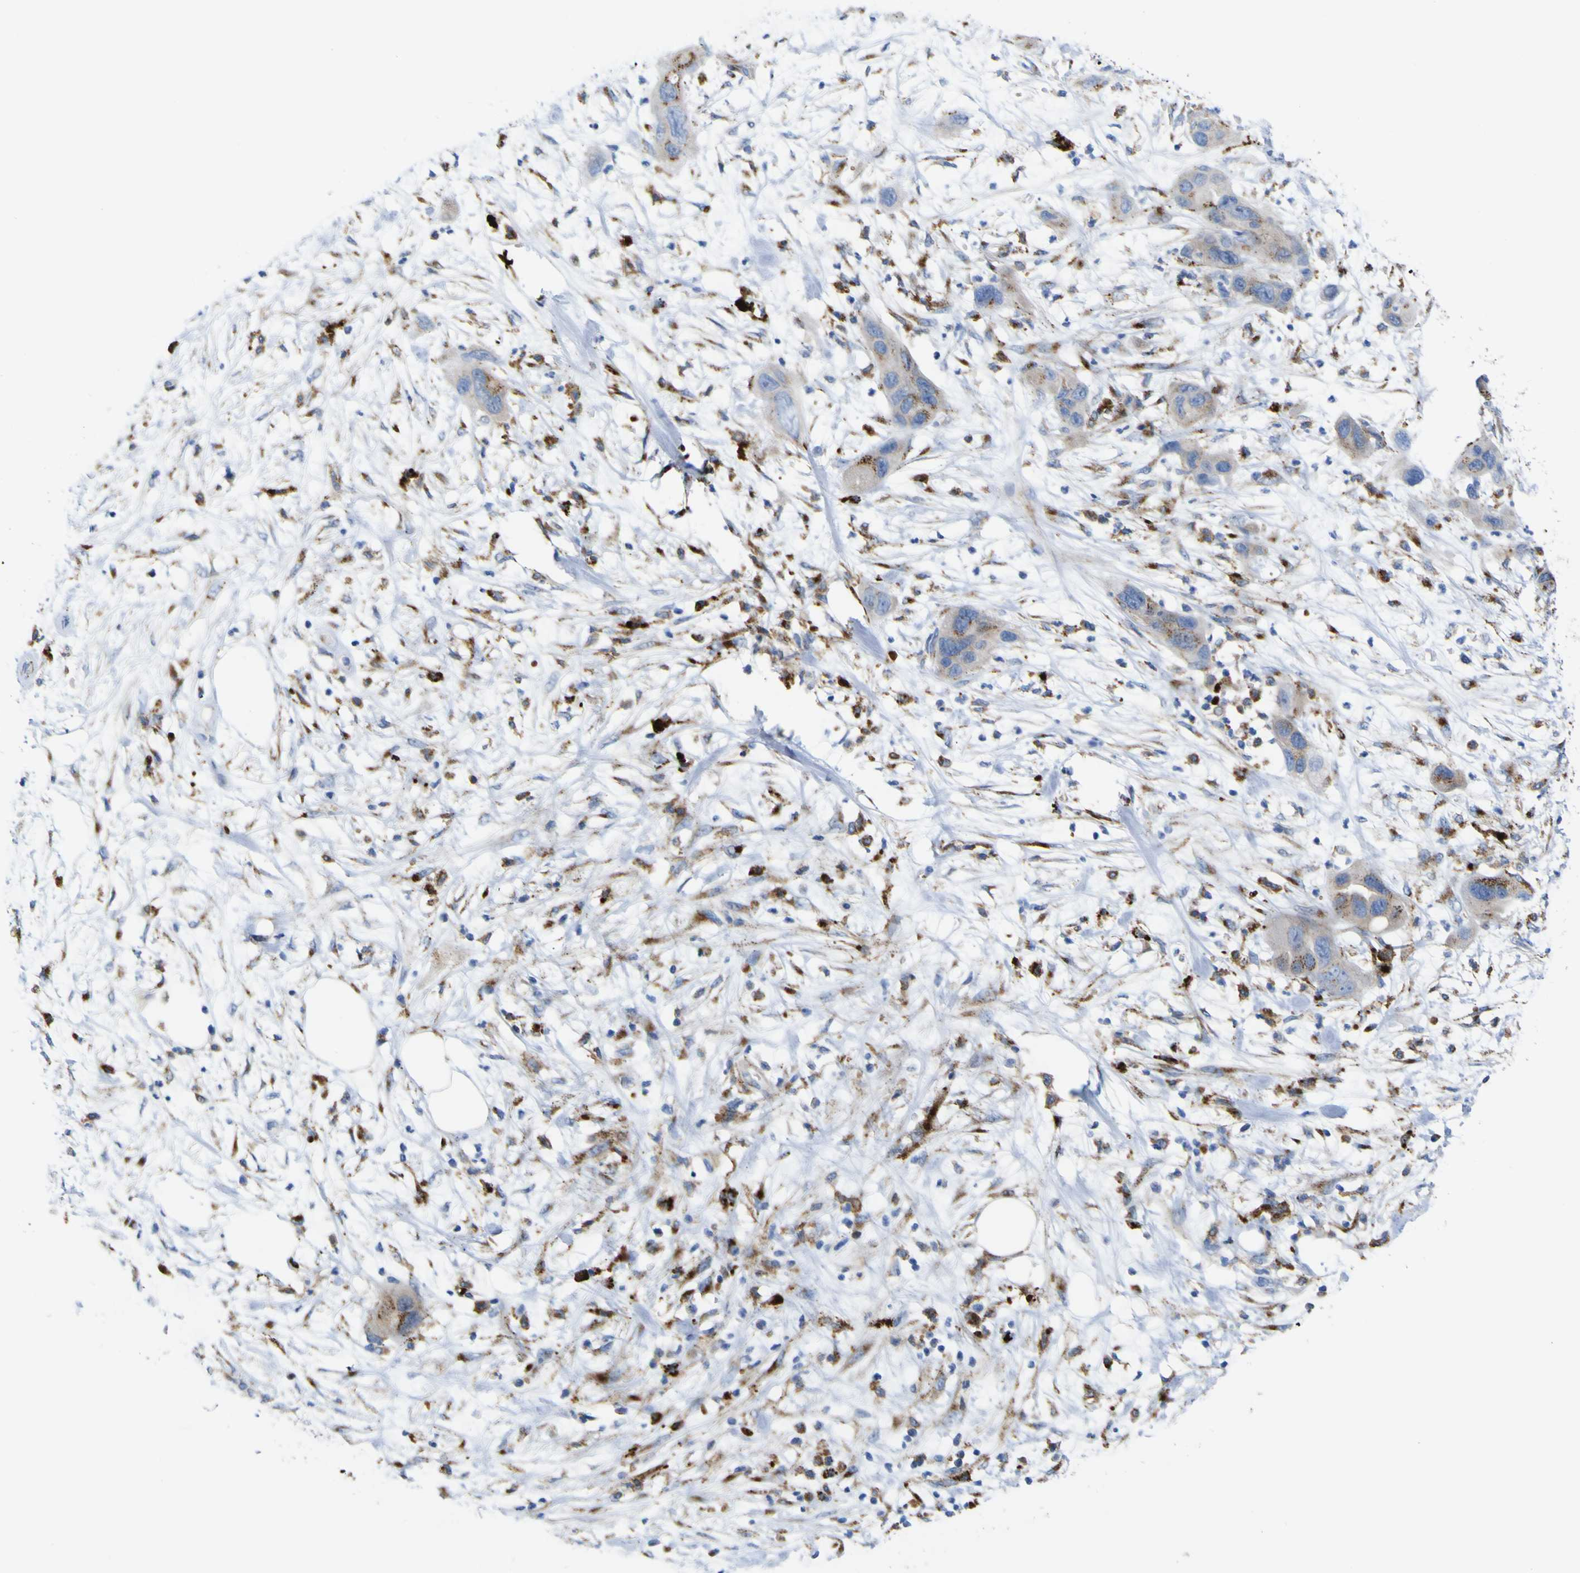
{"staining": {"intensity": "weak", "quantity": ">75%", "location": "cytoplasmic/membranous"}, "tissue": "pancreatic cancer", "cell_type": "Tumor cells", "image_type": "cancer", "snomed": [{"axis": "morphology", "description": "Adenocarcinoma, NOS"}, {"axis": "topography", "description": "Pancreas"}], "caption": "Protein expression analysis of human pancreatic adenocarcinoma reveals weak cytoplasmic/membranous expression in approximately >75% of tumor cells.", "gene": "PTPRF", "patient": {"sex": "female", "age": 71}}